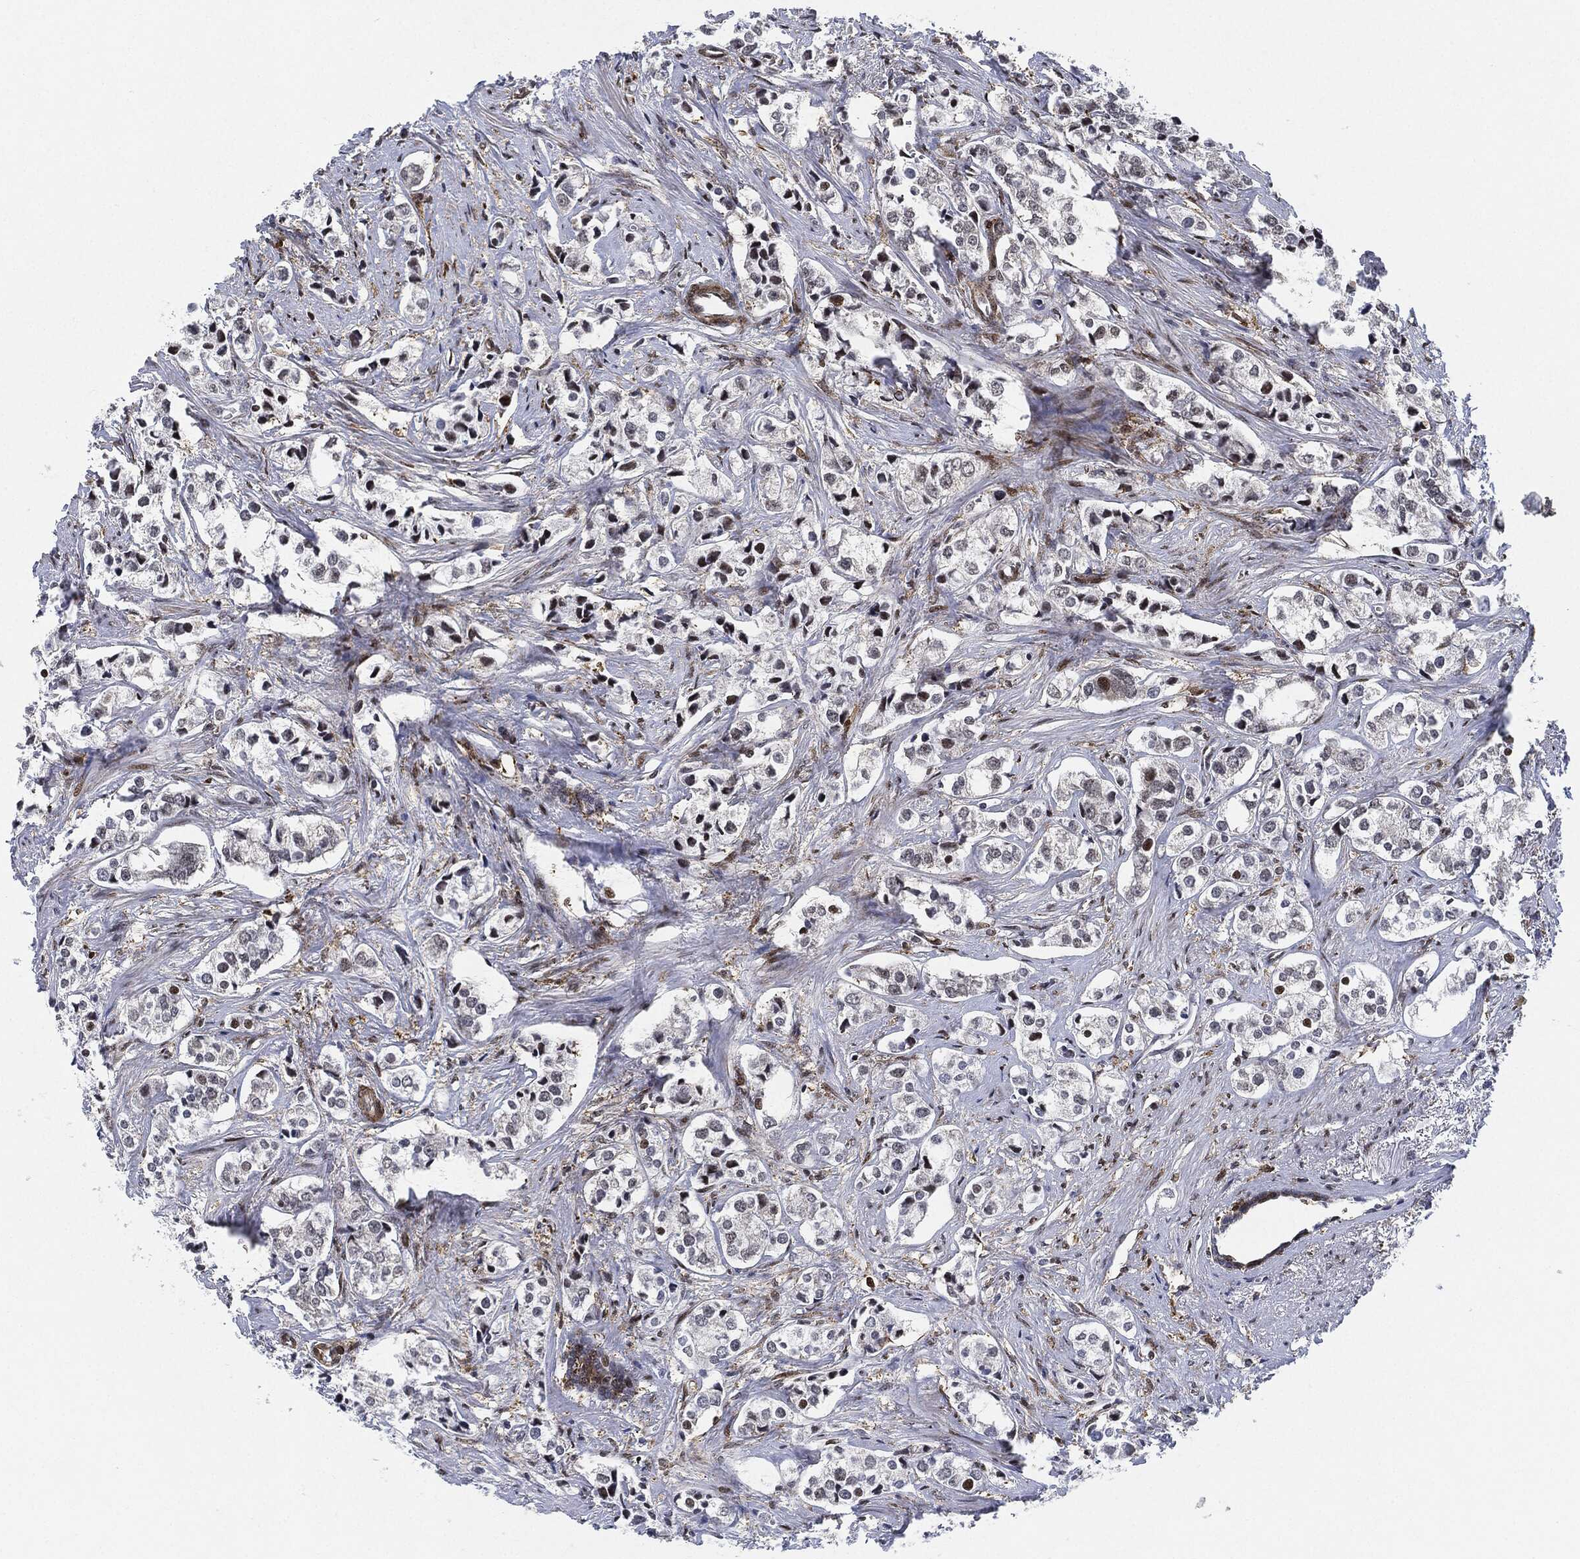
{"staining": {"intensity": "negative", "quantity": "none", "location": "none"}, "tissue": "prostate cancer", "cell_type": "Tumor cells", "image_type": "cancer", "snomed": [{"axis": "morphology", "description": "Adenocarcinoma, NOS"}, {"axis": "topography", "description": "Prostate and seminal vesicle, NOS"}], "caption": "This is a histopathology image of IHC staining of adenocarcinoma (prostate), which shows no staining in tumor cells.", "gene": "NANOS3", "patient": {"sex": "male", "age": 63}}